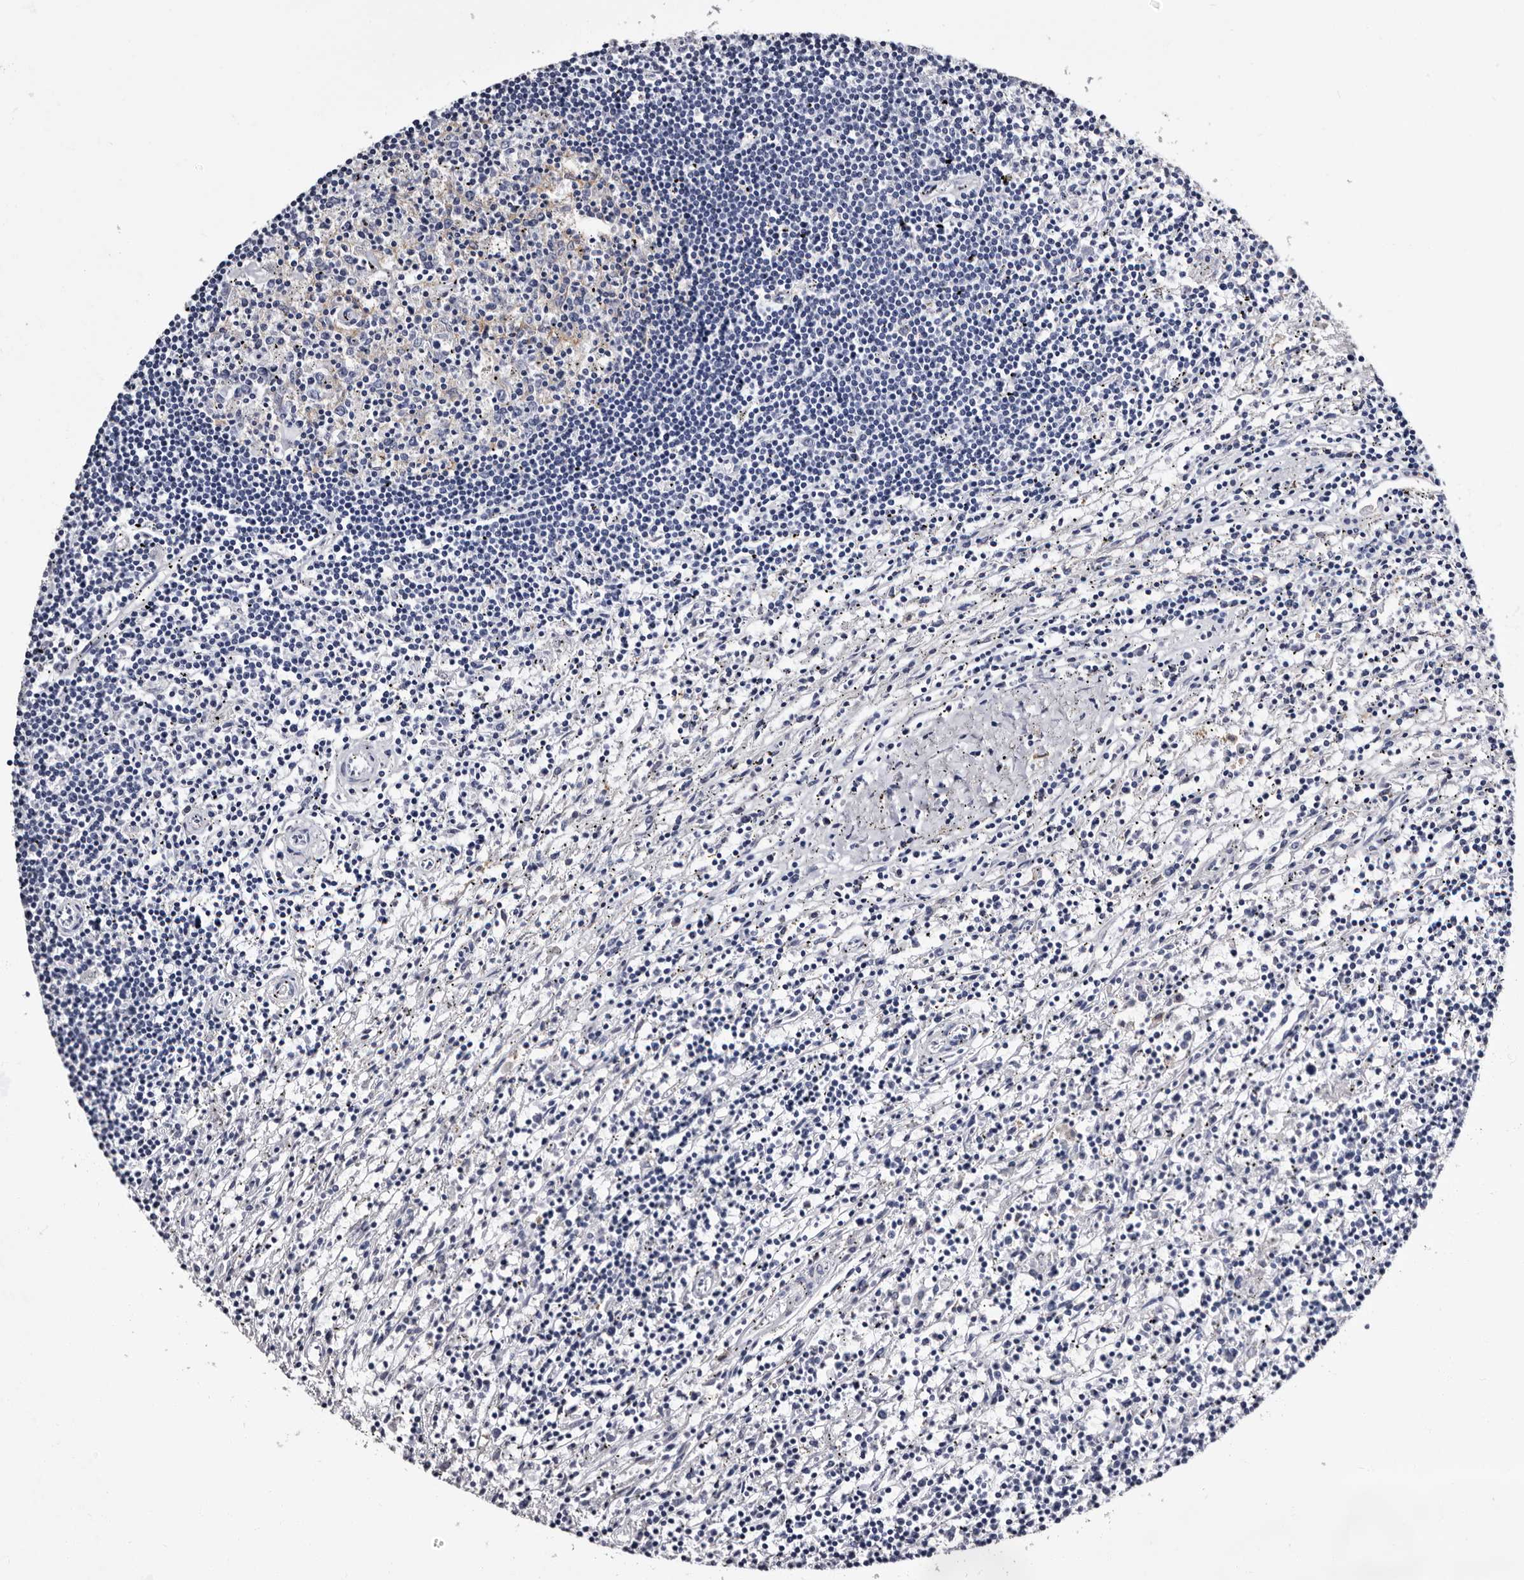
{"staining": {"intensity": "negative", "quantity": "none", "location": "none"}, "tissue": "lymphoma", "cell_type": "Tumor cells", "image_type": "cancer", "snomed": [{"axis": "morphology", "description": "Malignant lymphoma, non-Hodgkin's type, Low grade"}, {"axis": "topography", "description": "Spleen"}], "caption": "The immunohistochemistry (IHC) histopathology image has no significant expression in tumor cells of lymphoma tissue.", "gene": "EPB41L3", "patient": {"sex": "male", "age": 76}}